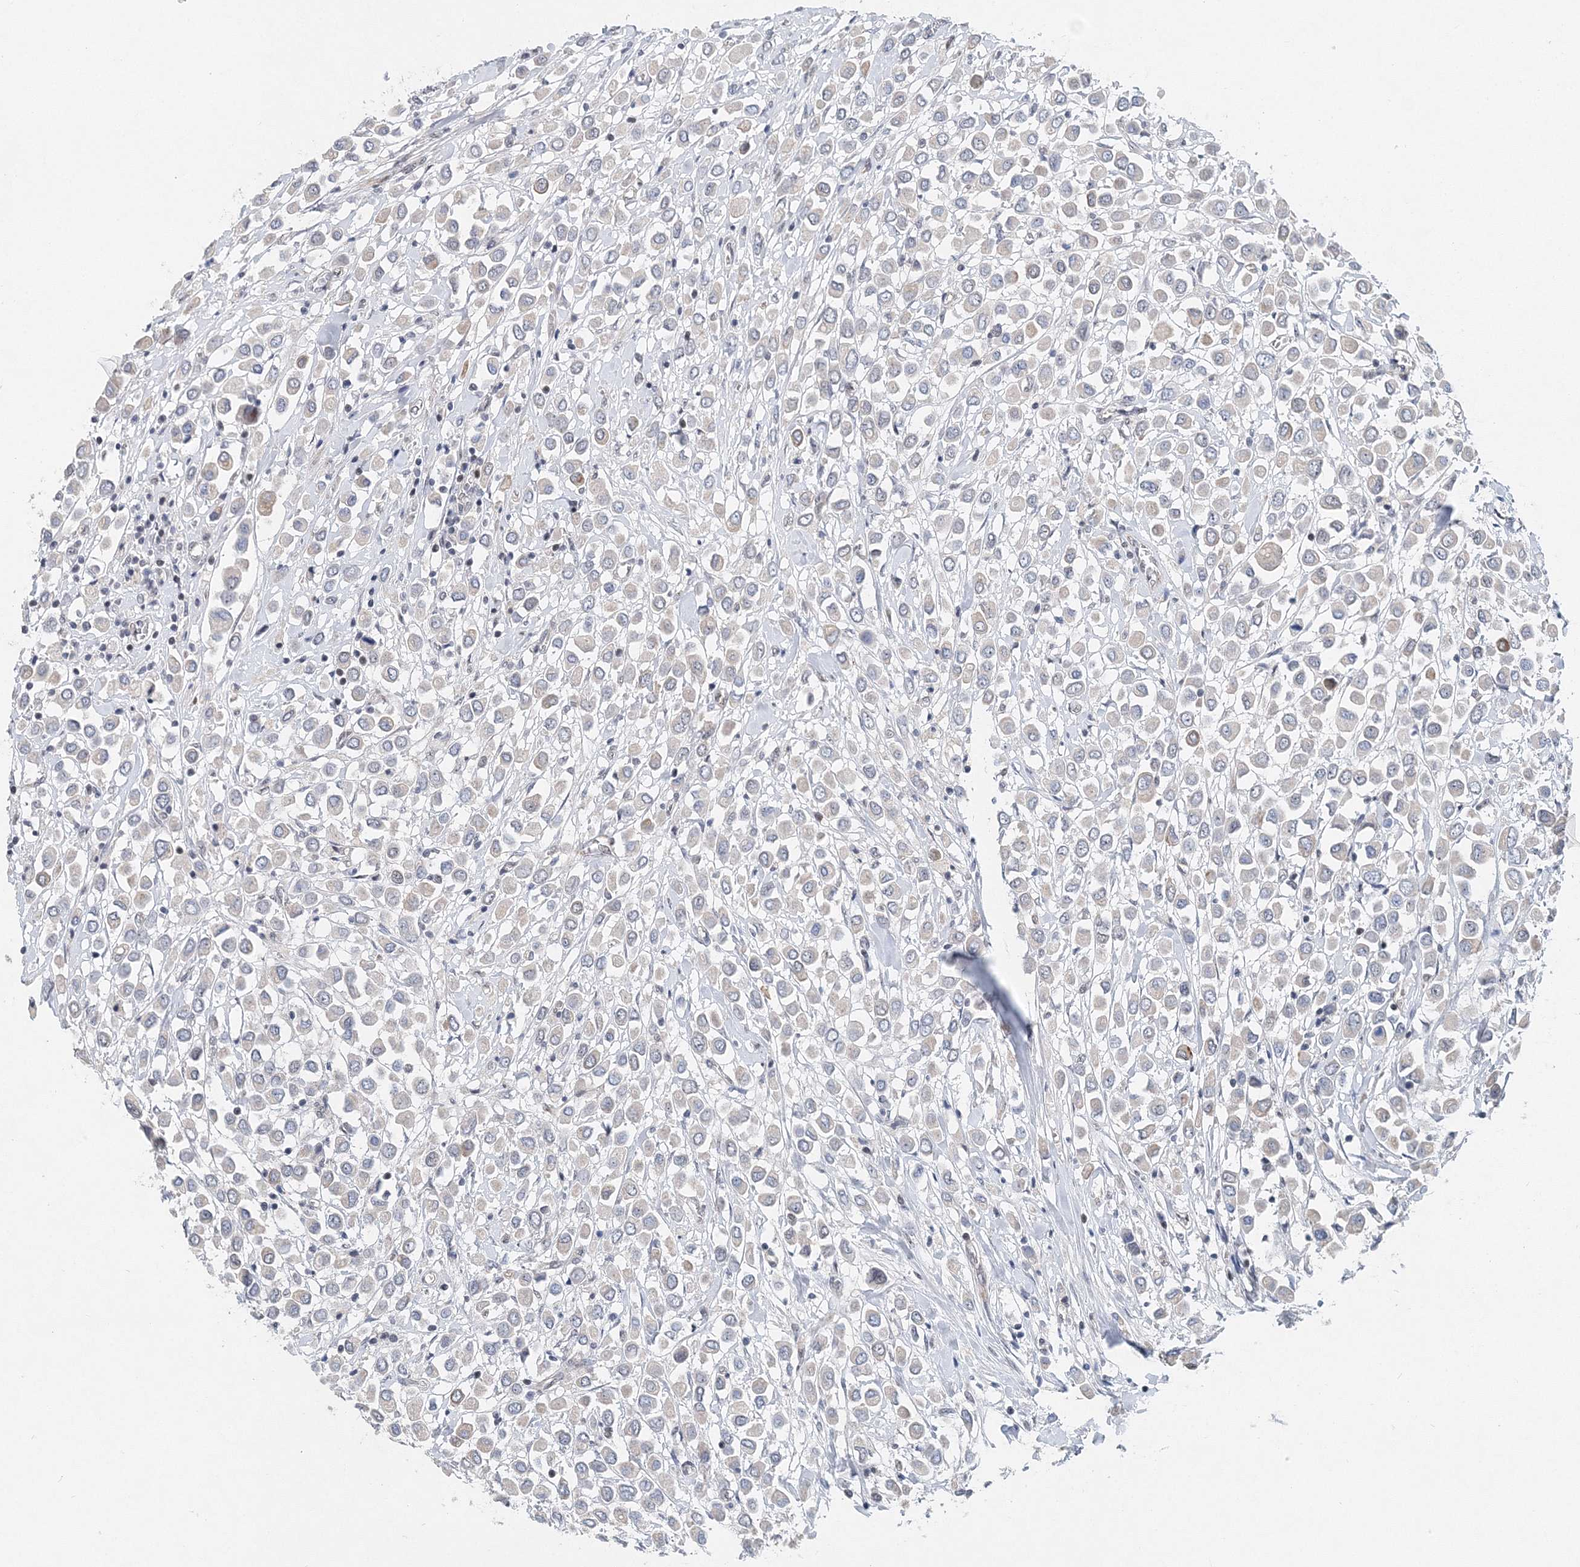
{"staining": {"intensity": "negative", "quantity": "none", "location": "none"}, "tissue": "breast cancer", "cell_type": "Tumor cells", "image_type": "cancer", "snomed": [{"axis": "morphology", "description": "Duct carcinoma"}, {"axis": "topography", "description": "Breast"}], "caption": "Human breast intraductal carcinoma stained for a protein using immunohistochemistry displays no expression in tumor cells.", "gene": "UIMC1", "patient": {"sex": "female", "age": 61}}